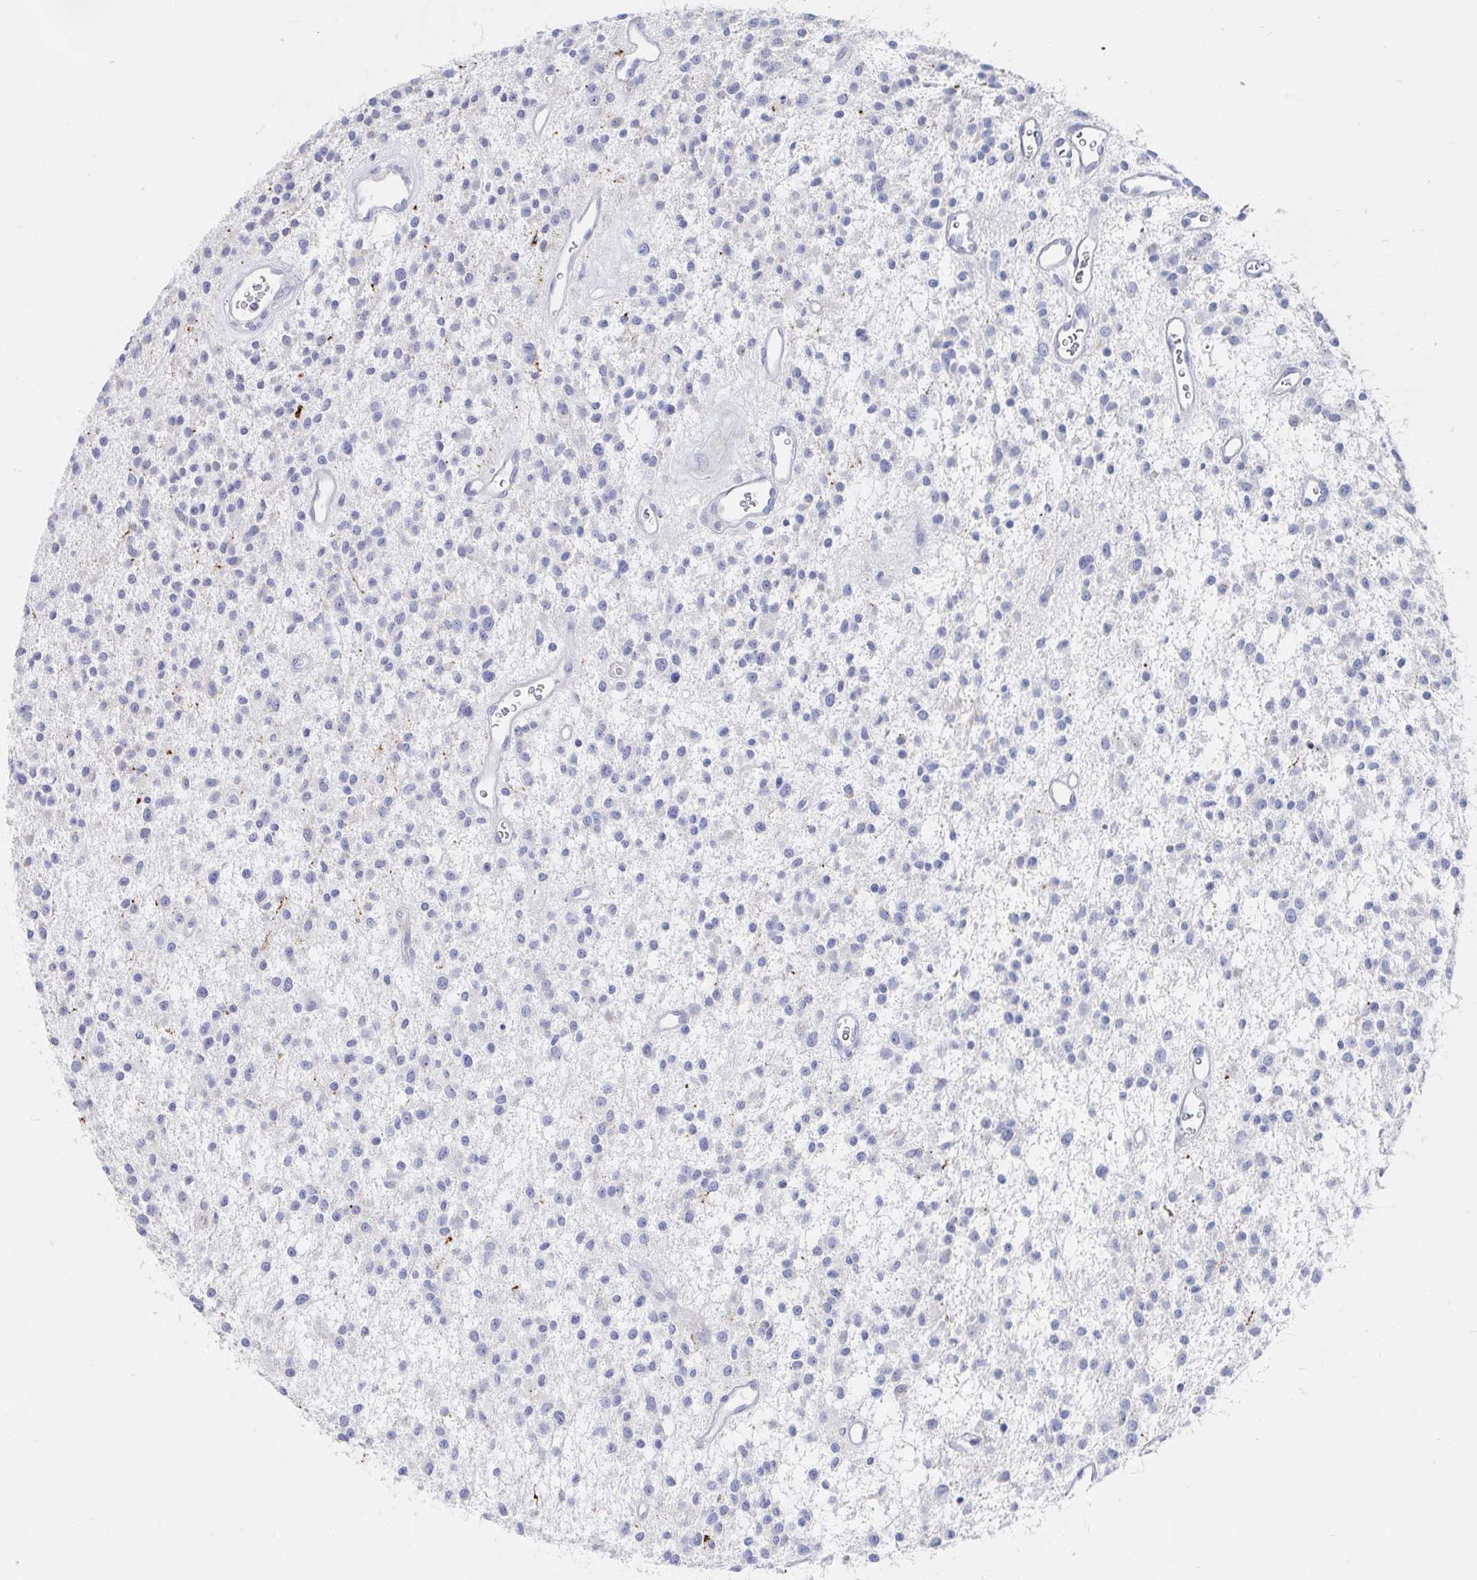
{"staining": {"intensity": "negative", "quantity": "none", "location": "none"}, "tissue": "glioma", "cell_type": "Tumor cells", "image_type": "cancer", "snomed": [{"axis": "morphology", "description": "Glioma, malignant, Low grade"}, {"axis": "topography", "description": "Brain"}], "caption": "A histopathology image of human malignant glioma (low-grade) is negative for staining in tumor cells.", "gene": "PACSIN1", "patient": {"sex": "male", "age": 43}}